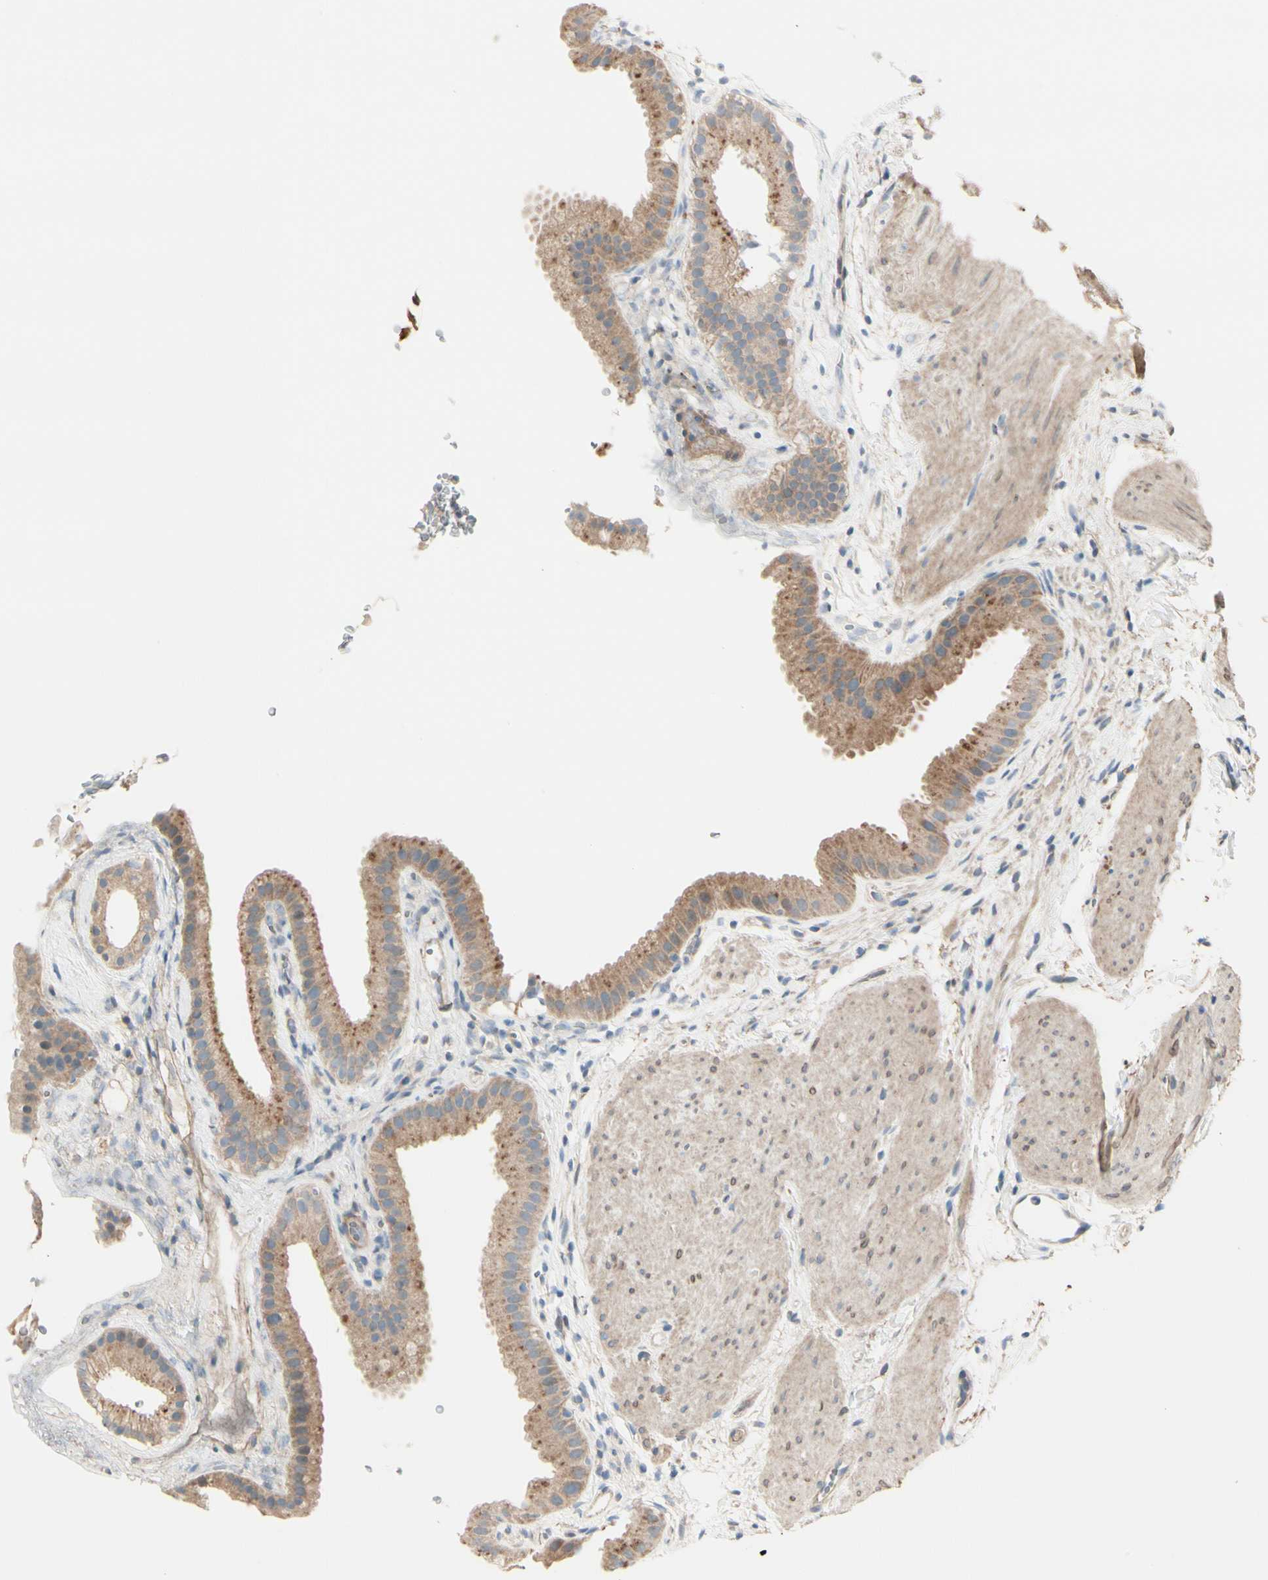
{"staining": {"intensity": "moderate", "quantity": ">75%", "location": "cytoplasmic/membranous"}, "tissue": "gallbladder", "cell_type": "Glandular cells", "image_type": "normal", "snomed": [{"axis": "morphology", "description": "Normal tissue, NOS"}, {"axis": "topography", "description": "Gallbladder"}], "caption": "High-power microscopy captured an immunohistochemistry histopathology image of benign gallbladder, revealing moderate cytoplasmic/membranous expression in approximately >75% of glandular cells. The protein of interest is shown in brown color, while the nuclei are stained blue.", "gene": "EPHA3", "patient": {"sex": "female", "age": 64}}